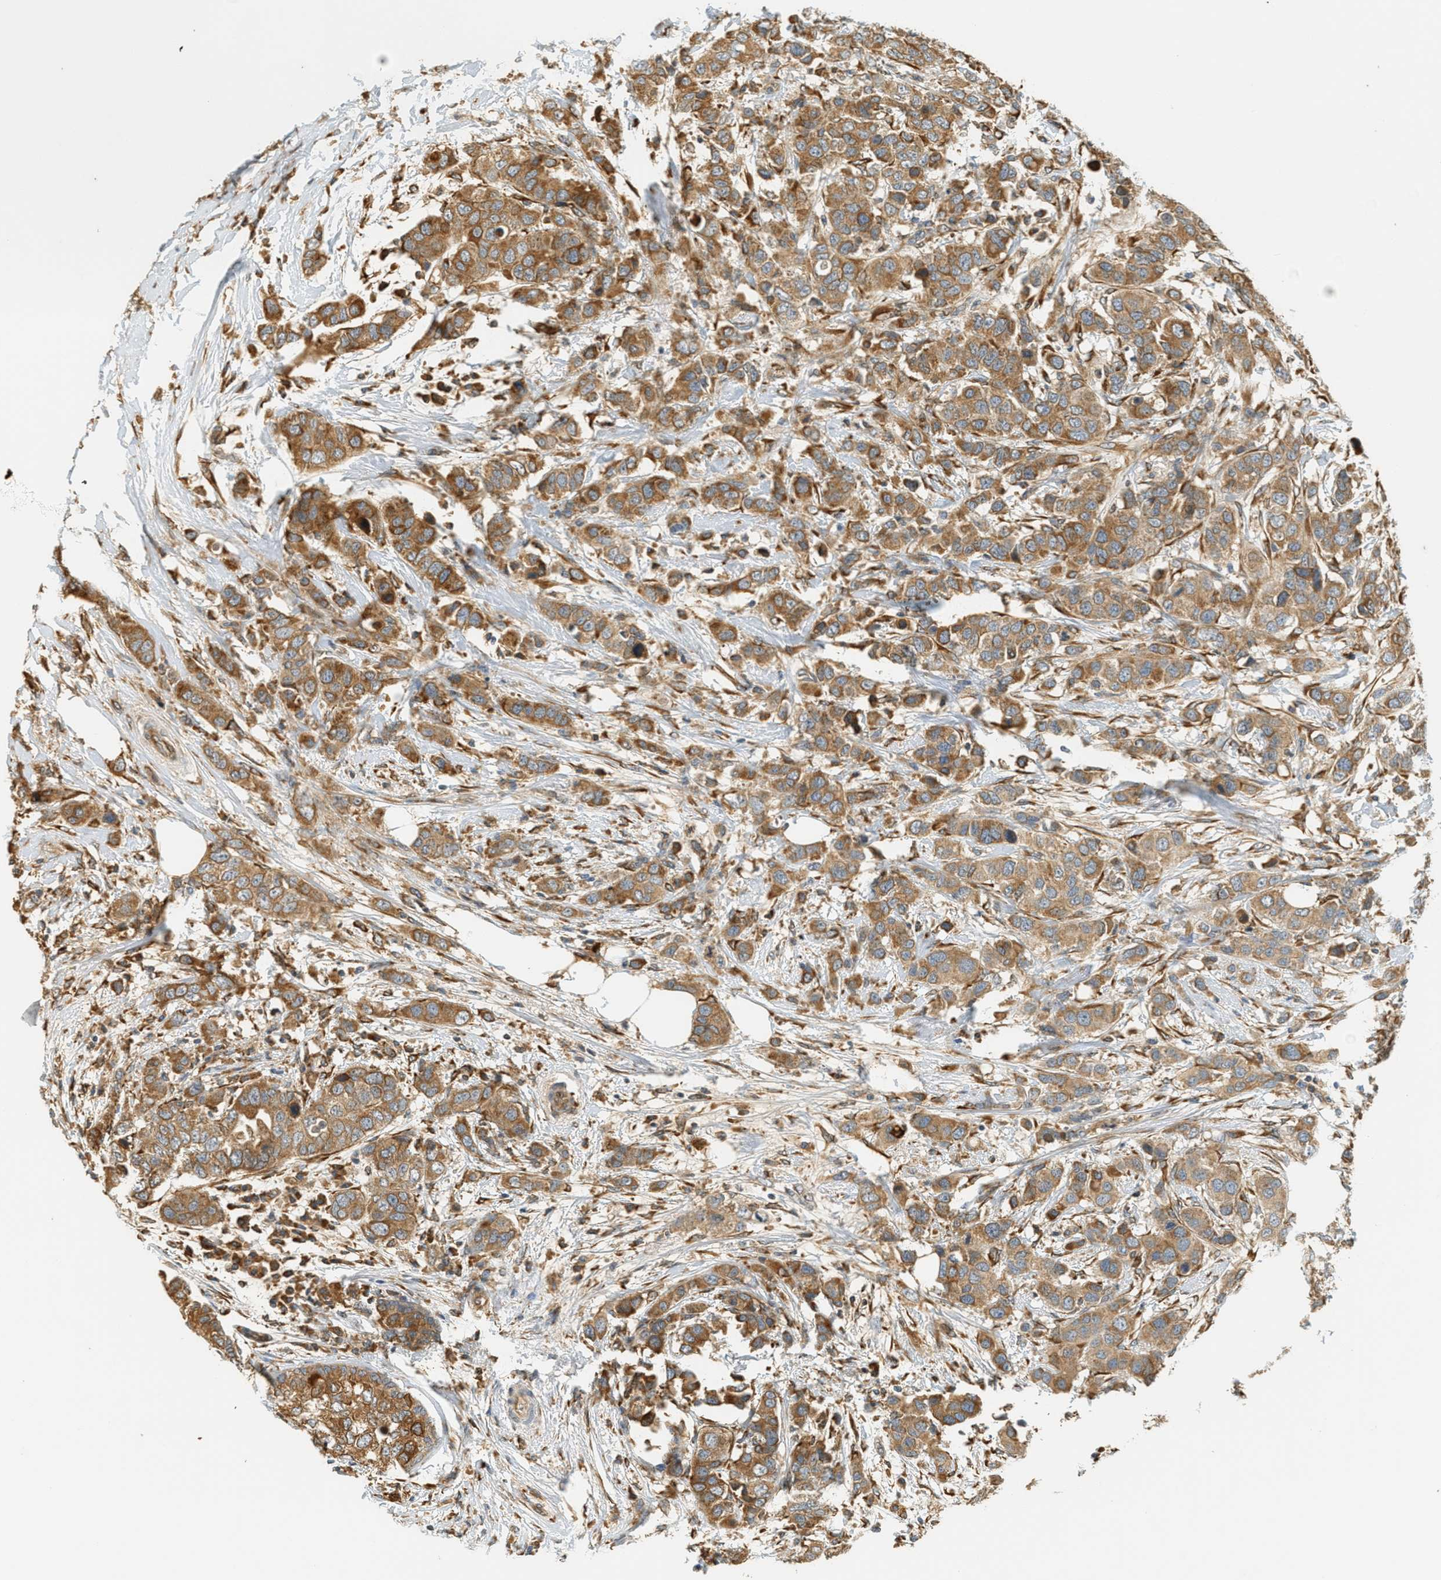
{"staining": {"intensity": "moderate", "quantity": ">75%", "location": "cytoplasmic/membranous"}, "tissue": "breast cancer", "cell_type": "Tumor cells", "image_type": "cancer", "snomed": [{"axis": "morphology", "description": "Duct carcinoma"}, {"axis": "topography", "description": "Breast"}], "caption": "Tumor cells show medium levels of moderate cytoplasmic/membranous expression in approximately >75% of cells in breast cancer (invasive ductal carcinoma). The staining is performed using DAB brown chromogen to label protein expression. The nuclei are counter-stained blue using hematoxylin.", "gene": "PDK1", "patient": {"sex": "female", "age": 50}}